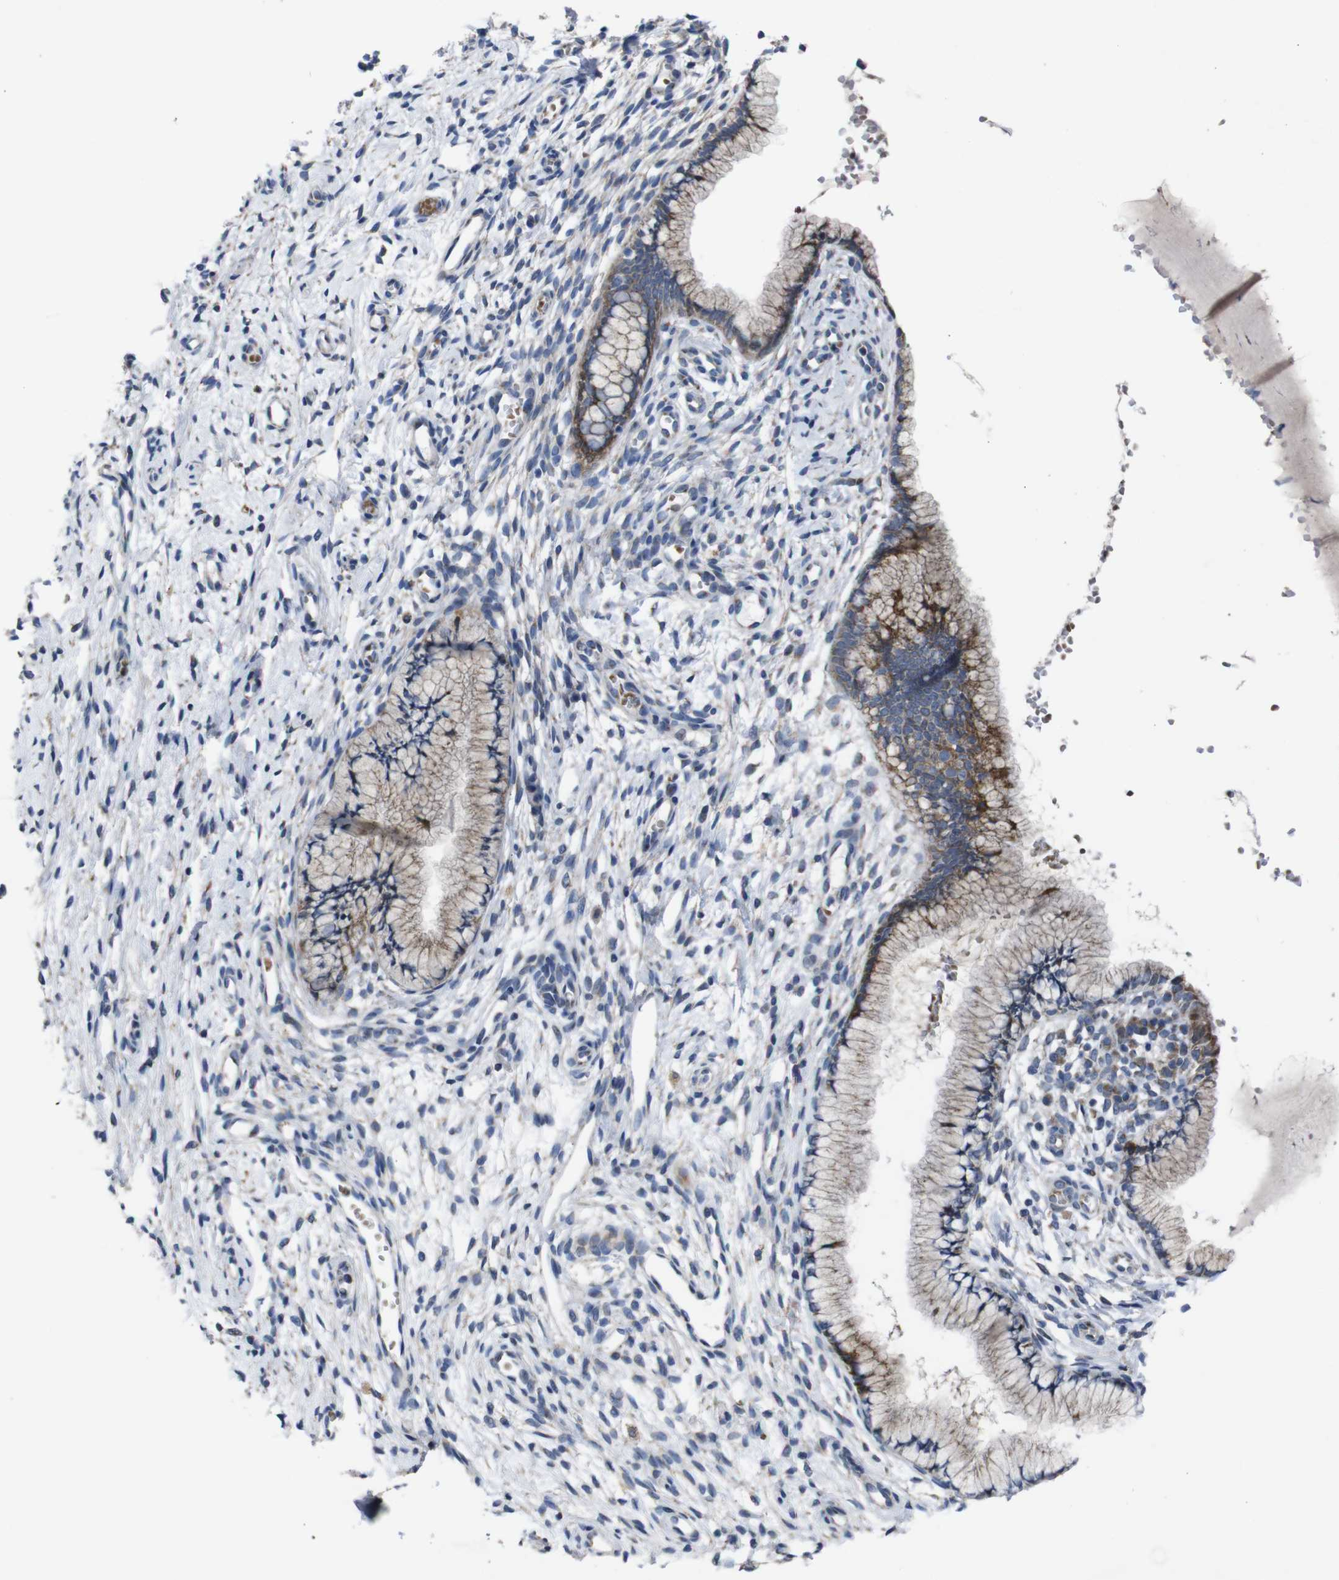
{"staining": {"intensity": "moderate", "quantity": ">75%", "location": "cytoplasmic/membranous"}, "tissue": "cervix", "cell_type": "Glandular cells", "image_type": "normal", "snomed": [{"axis": "morphology", "description": "Normal tissue, NOS"}, {"axis": "topography", "description": "Cervix"}], "caption": "Immunohistochemistry image of benign cervix: cervix stained using IHC displays medium levels of moderate protein expression localized specifically in the cytoplasmic/membranous of glandular cells, appearing as a cytoplasmic/membranous brown color.", "gene": "CHST10", "patient": {"sex": "female", "age": 65}}